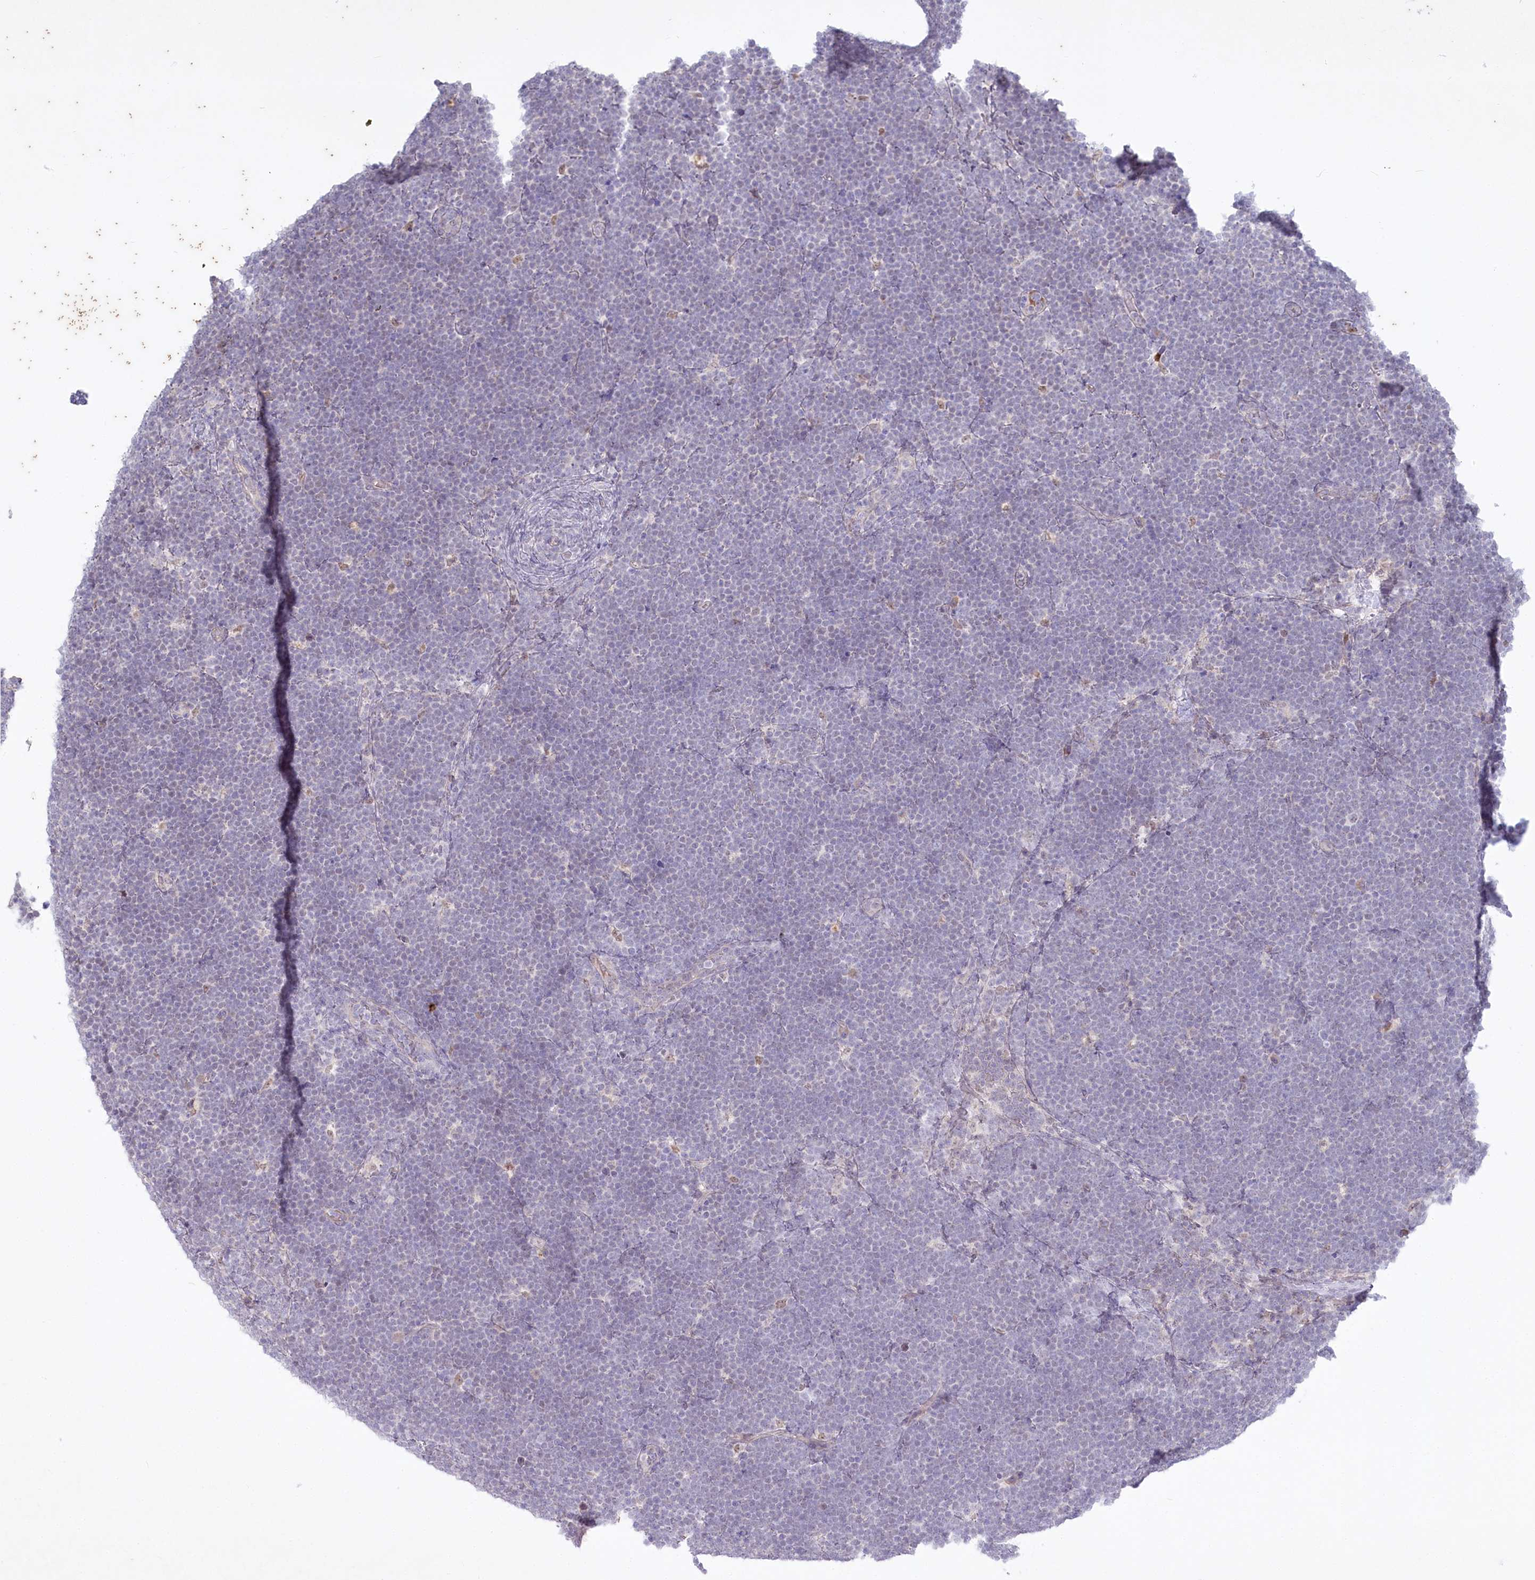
{"staining": {"intensity": "negative", "quantity": "none", "location": "none"}, "tissue": "lymphoma", "cell_type": "Tumor cells", "image_type": "cancer", "snomed": [{"axis": "morphology", "description": "Malignant lymphoma, non-Hodgkin's type, High grade"}, {"axis": "topography", "description": "Lymph node"}], "caption": "Immunohistochemistry (IHC) photomicrograph of human malignant lymphoma, non-Hodgkin's type (high-grade) stained for a protein (brown), which demonstrates no expression in tumor cells.", "gene": "ABITRAM", "patient": {"sex": "male", "age": 13}}